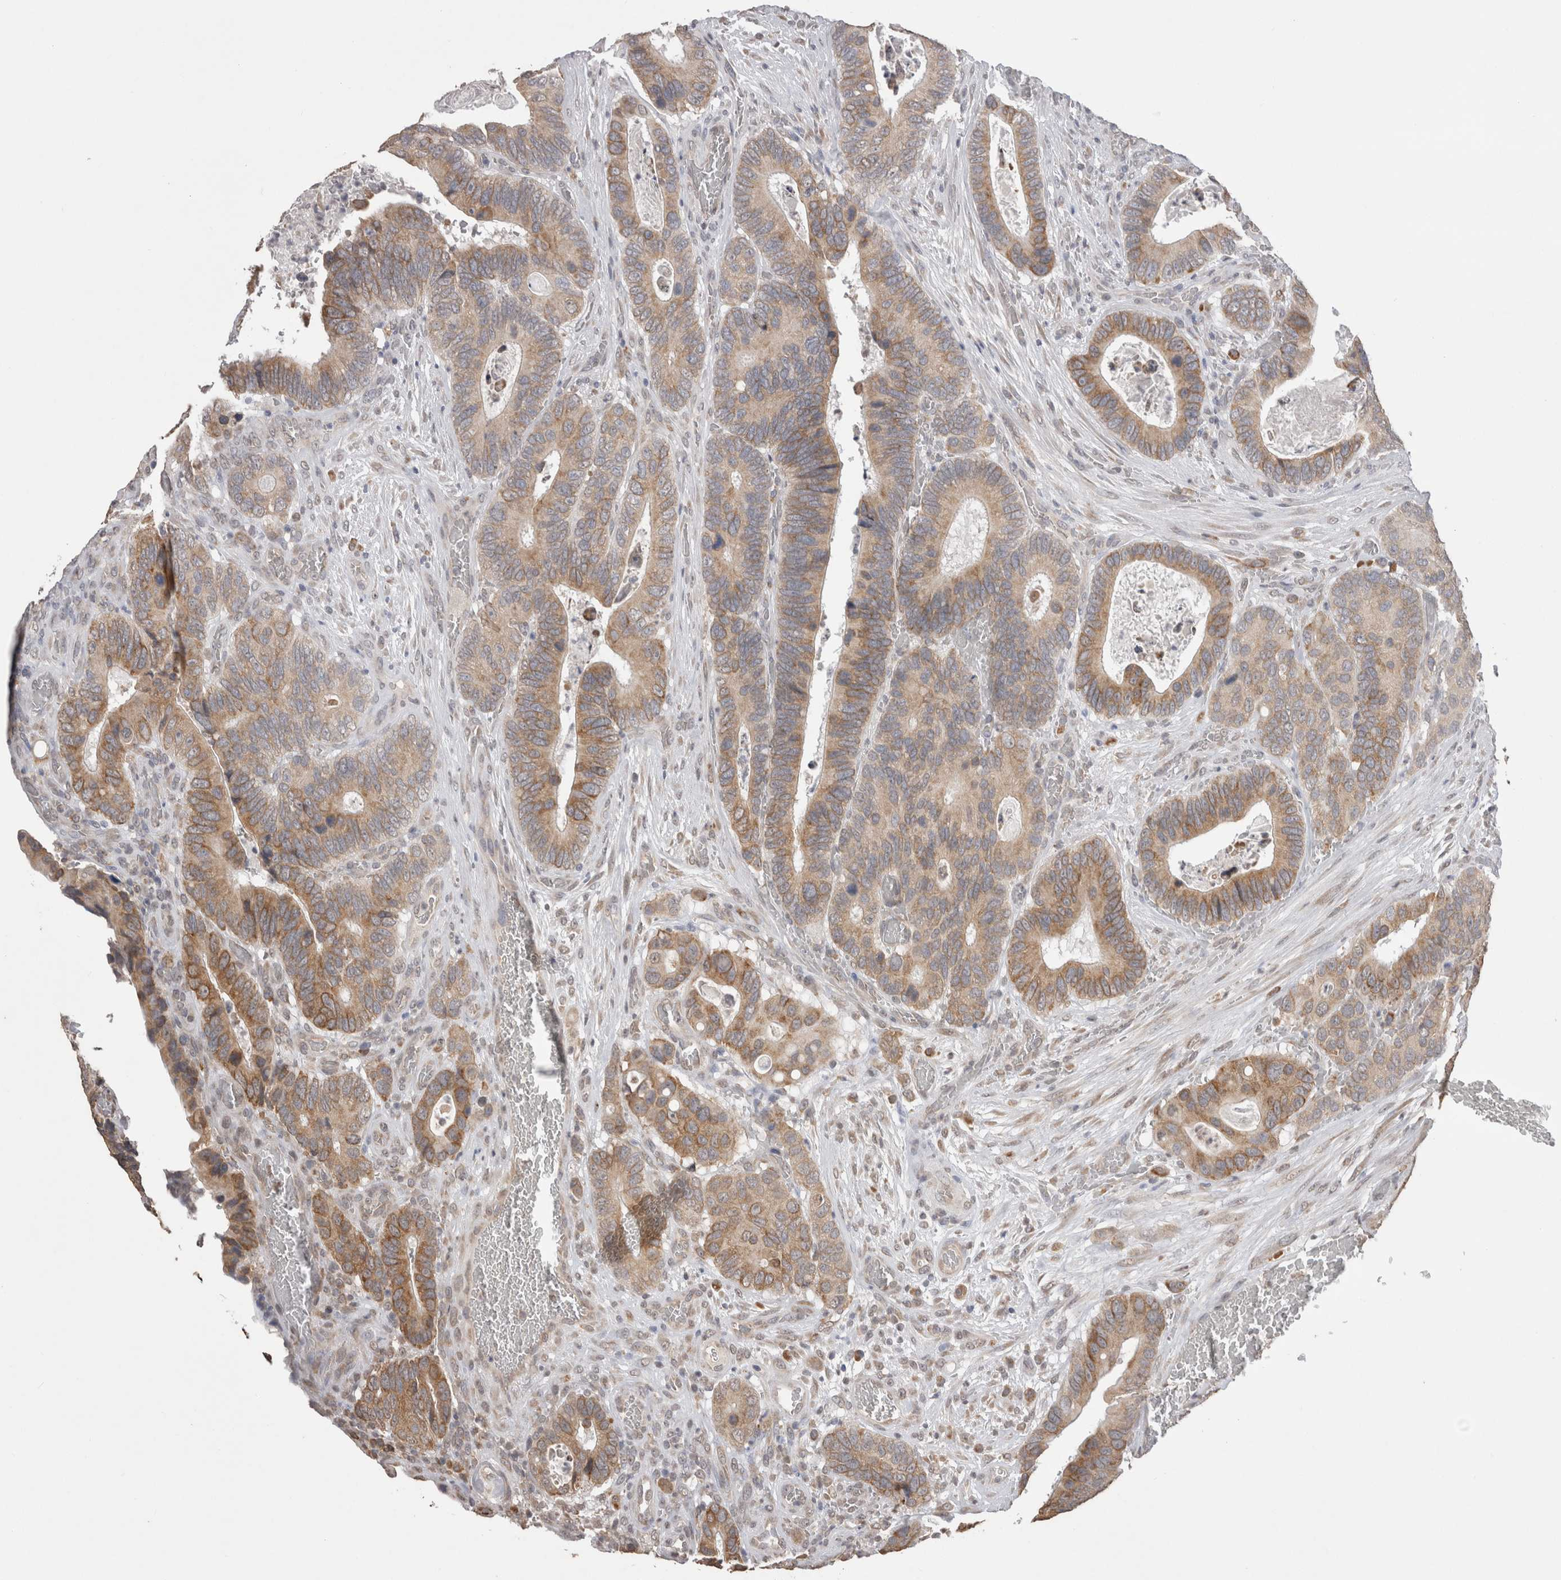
{"staining": {"intensity": "moderate", "quantity": "25%-75%", "location": "cytoplasmic/membranous"}, "tissue": "colorectal cancer", "cell_type": "Tumor cells", "image_type": "cancer", "snomed": [{"axis": "morphology", "description": "Adenocarcinoma, NOS"}, {"axis": "topography", "description": "Colon"}], "caption": "Brown immunohistochemical staining in human adenocarcinoma (colorectal) shows moderate cytoplasmic/membranous staining in approximately 25%-75% of tumor cells.", "gene": "NOMO1", "patient": {"sex": "male", "age": 72}}